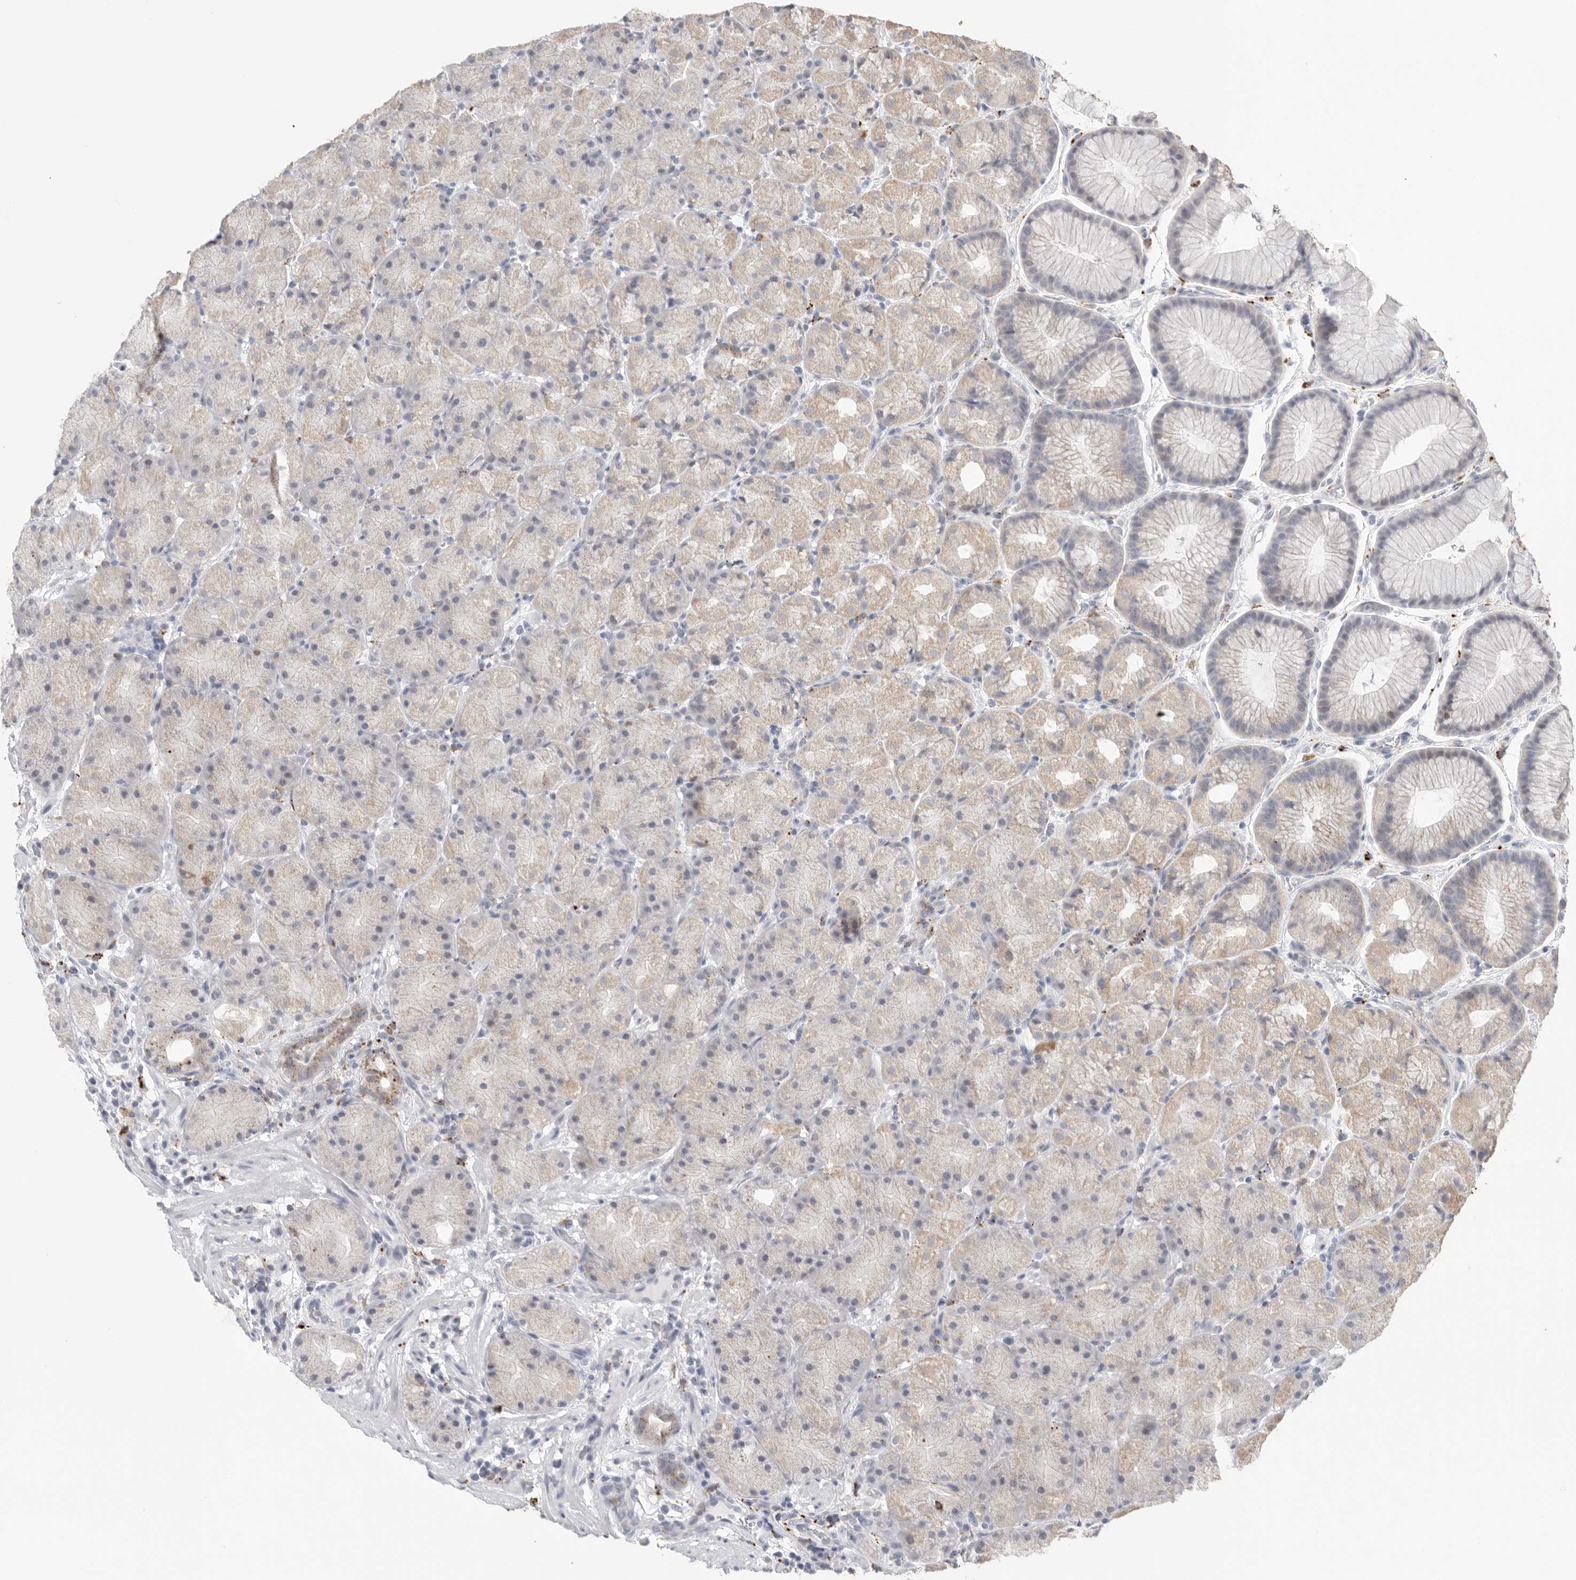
{"staining": {"intensity": "weak", "quantity": ">75%", "location": "cytoplasmic/membranous"}, "tissue": "stomach", "cell_type": "Glandular cells", "image_type": "normal", "snomed": [{"axis": "morphology", "description": "Normal tissue, NOS"}, {"axis": "topography", "description": "Stomach, upper"}, {"axis": "topography", "description": "Stomach"}], "caption": "Immunohistochemistry (IHC) (DAB (3,3'-diaminobenzidine)) staining of benign human stomach displays weak cytoplasmic/membranous protein staining in about >75% of glandular cells. (DAB (3,3'-diaminobenzidine) IHC with brightfield microscopy, high magnification).", "gene": "GGH", "patient": {"sex": "male", "age": 48}}